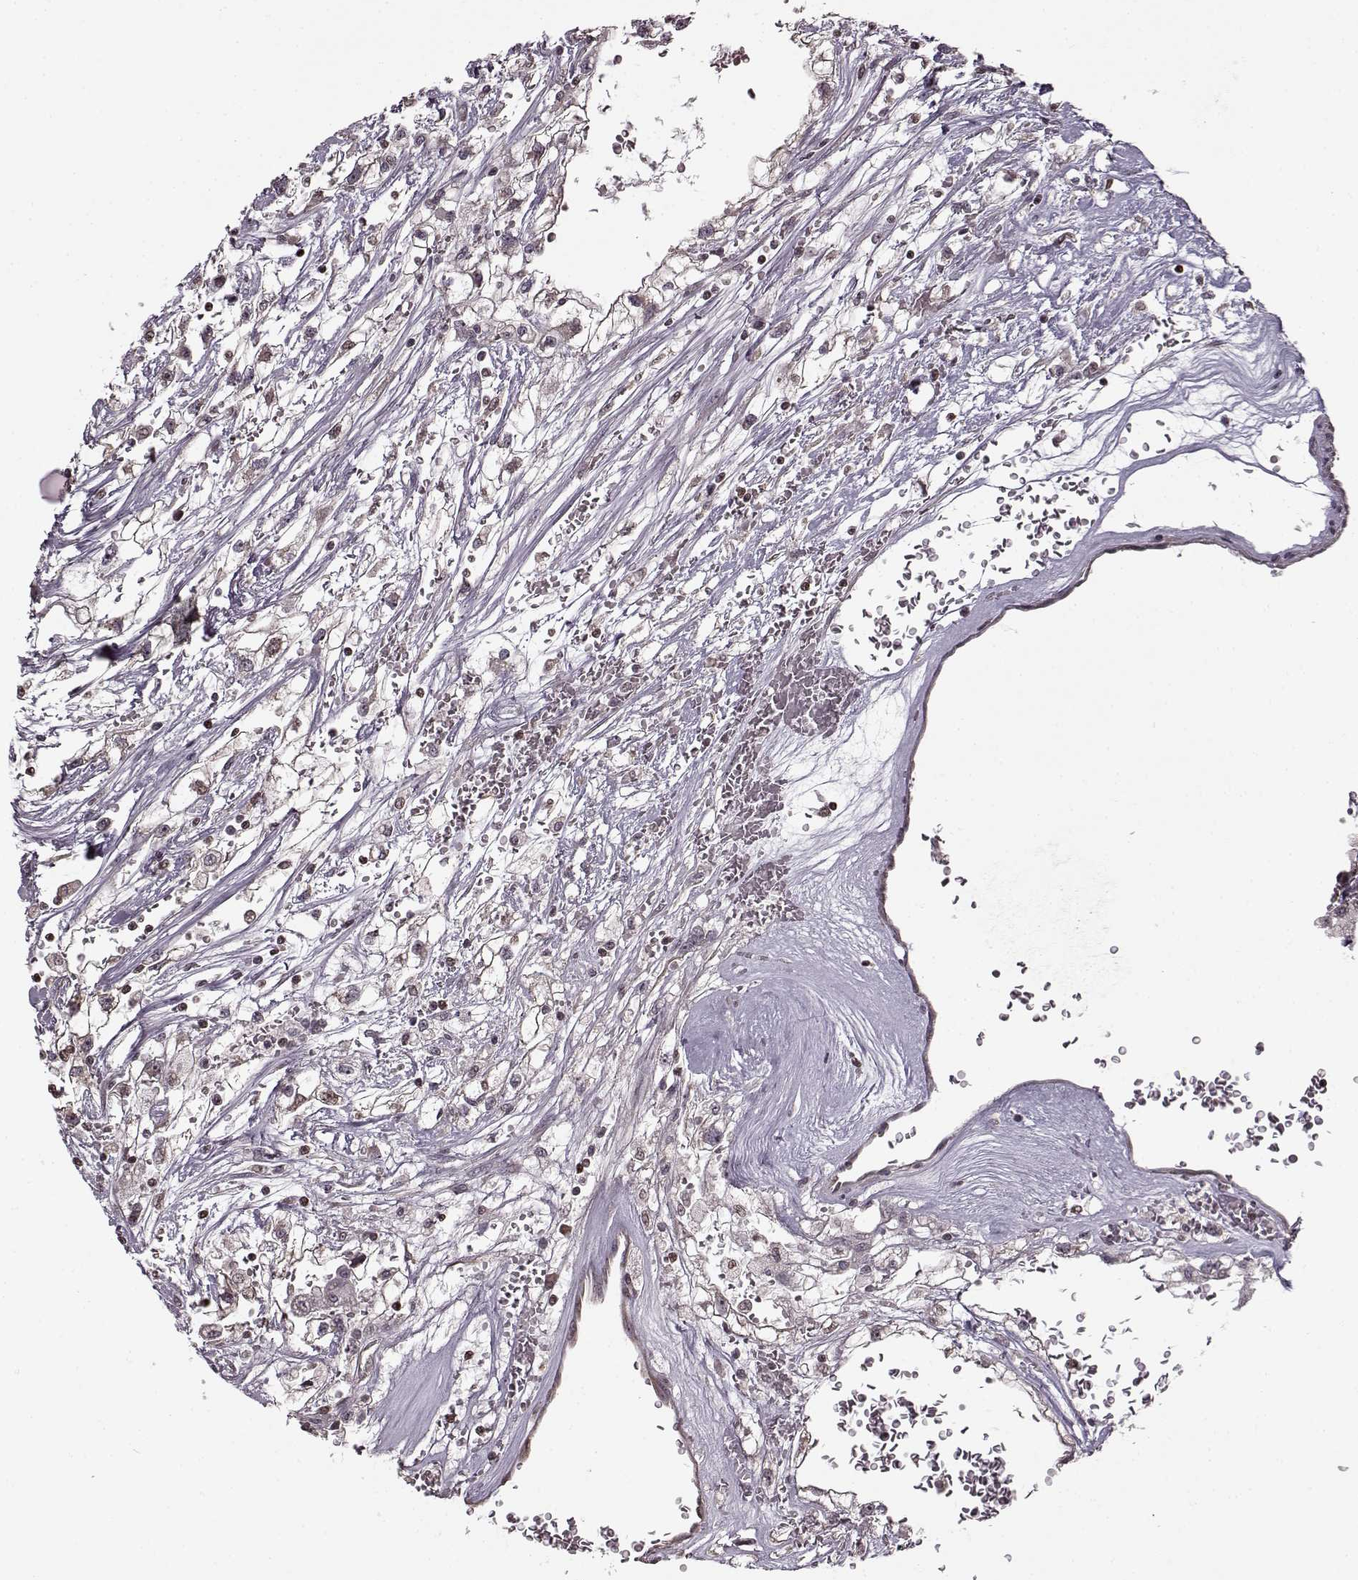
{"staining": {"intensity": "negative", "quantity": "none", "location": "none"}, "tissue": "renal cancer", "cell_type": "Tumor cells", "image_type": "cancer", "snomed": [{"axis": "morphology", "description": "Adenocarcinoma, NOS"}, {"axis": "topography", "description": "Kidney"}], "caption": "Tumor cells show no significant positivity in adenocarcinoma (renal).", "gene": "FSHB", "patient": {"sex": "male", "age": 59}}